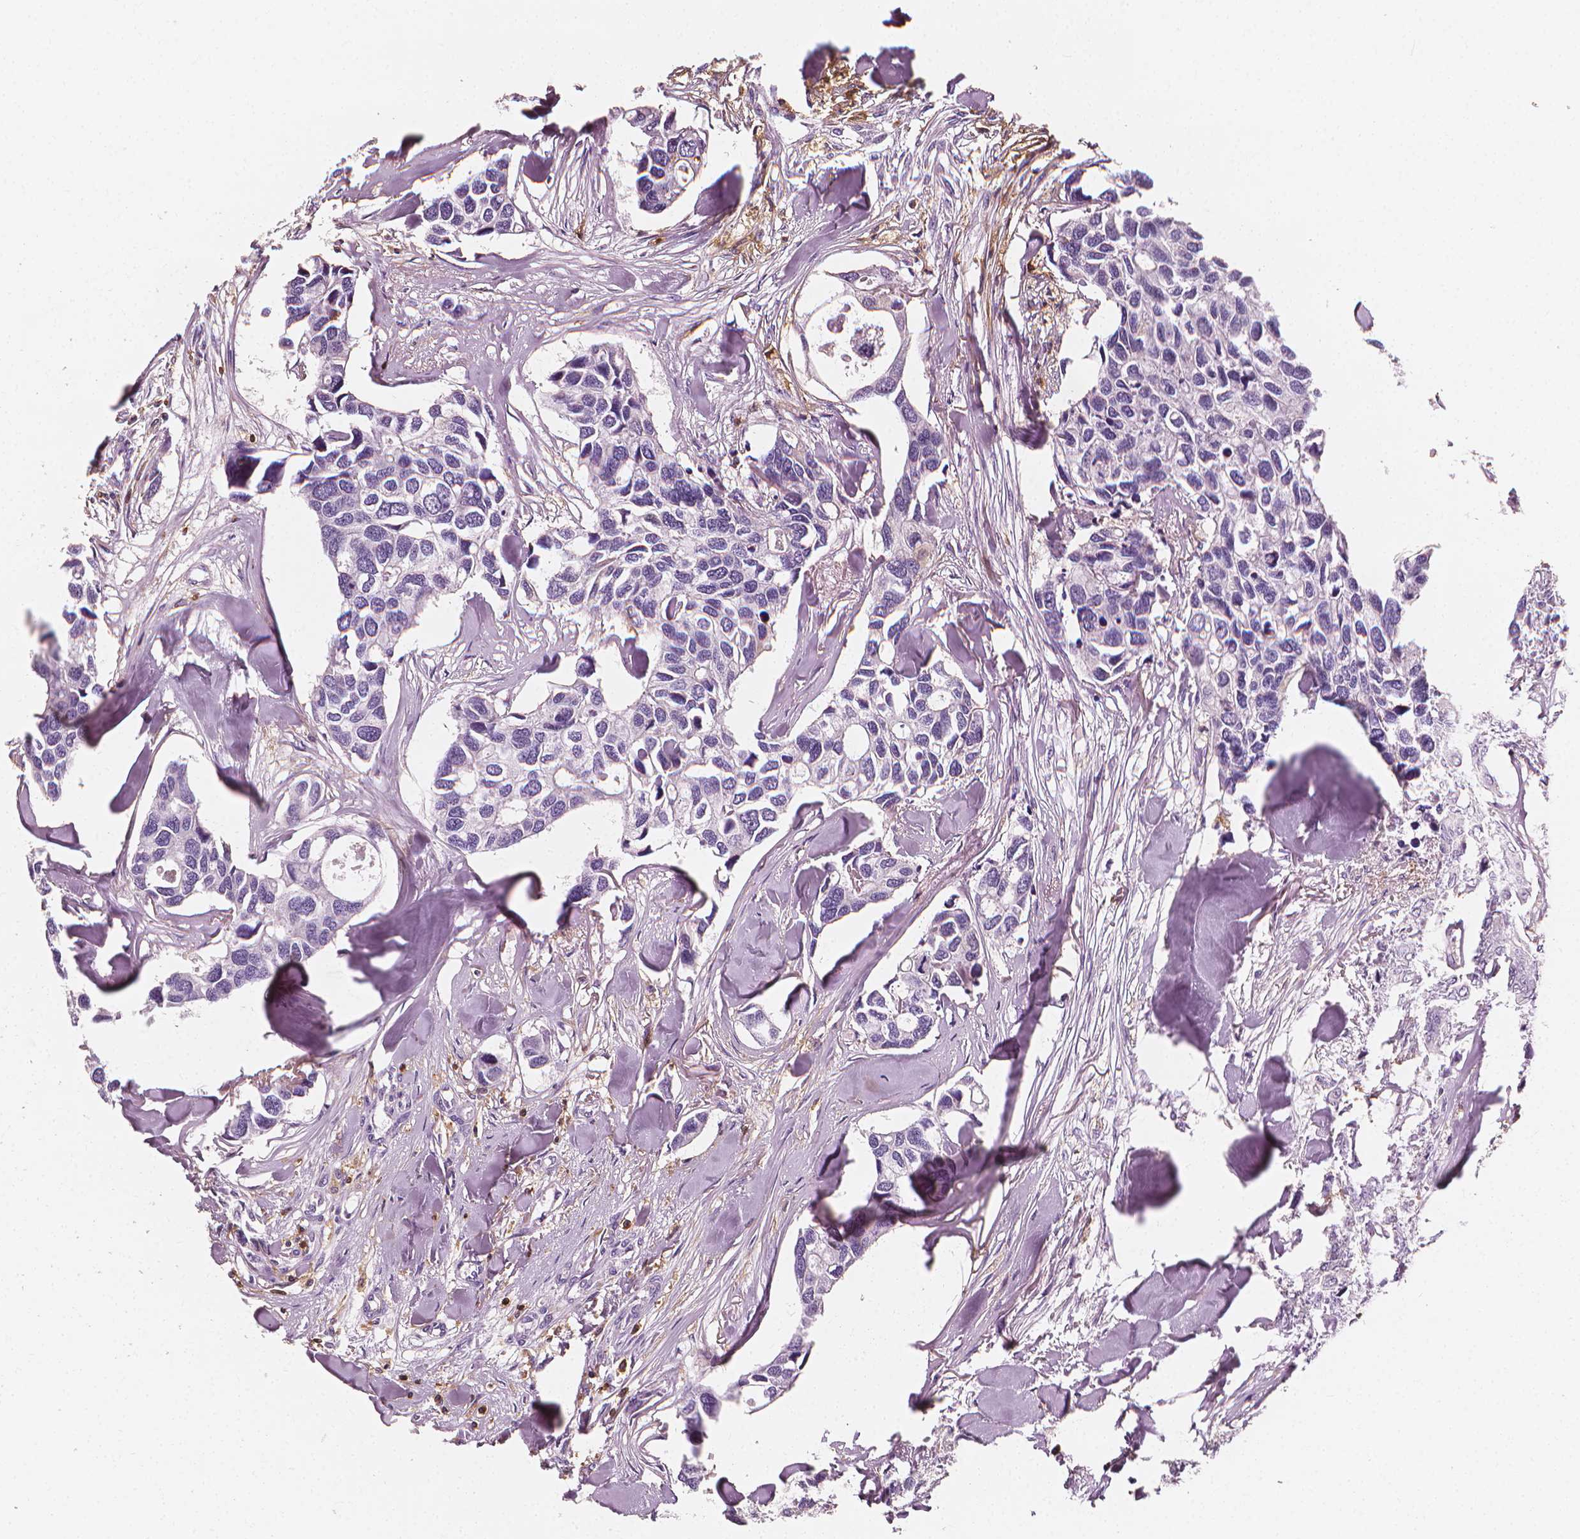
{"staining": {"intensity": "negative", "quantity": "none", "location": "none"}, "tissue": "breast cancer", "cell_type": "Tumor cells", "image_type": "cancer", "snomed": [{"axis": "morphology", "description": "Duct carcinoma"}, {"axis": "topography", "description": "Breast"}], "caption": "An immunohistochemistry (IHC) micrograph of breast cancer is shown. There is no staining in tumor cells of breast cancer.", "gene": "PTPRC", "patient": {"sex": "female", "age": 83}}